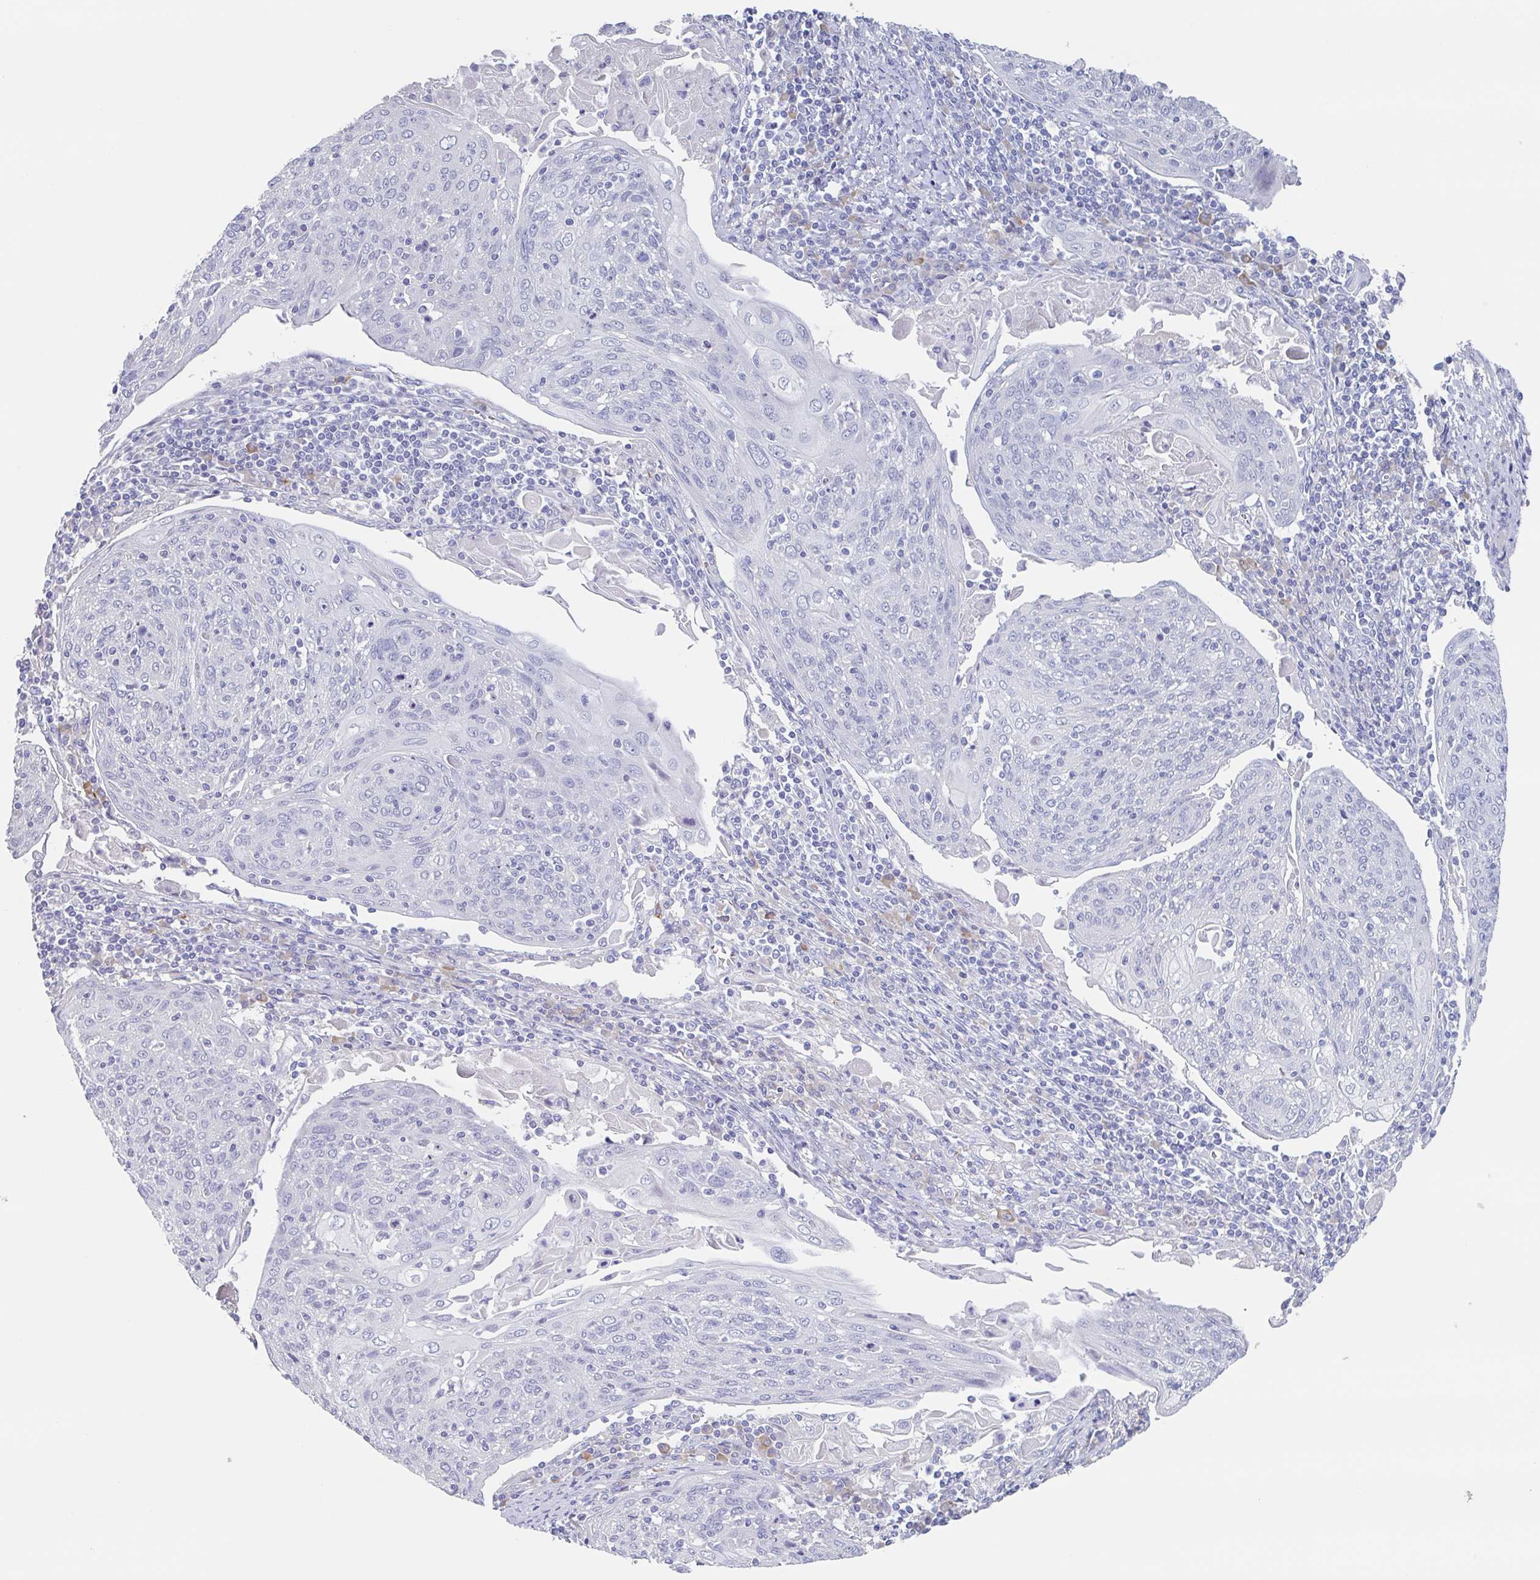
{"staining": {"intensity": "negative", "quantity": "none", "location": "none"}, "tissue": "cervical cancer", "cell_type": "Tumor cells", "image_type": "cancer", "snomed": [{"axis": "morphology", "description": "Squamous cell carcinoma, NOS"}, {"axis": "topography", "description": "Cervix"}], "caption": "This is a micrograph of immunohistochemistry staining of cervical cancer (squamous cell carcinoma), which shows no positivity in tumor cells.", "gene": "NOXRED1", "patient": {"sex": "female", "age": 67}}